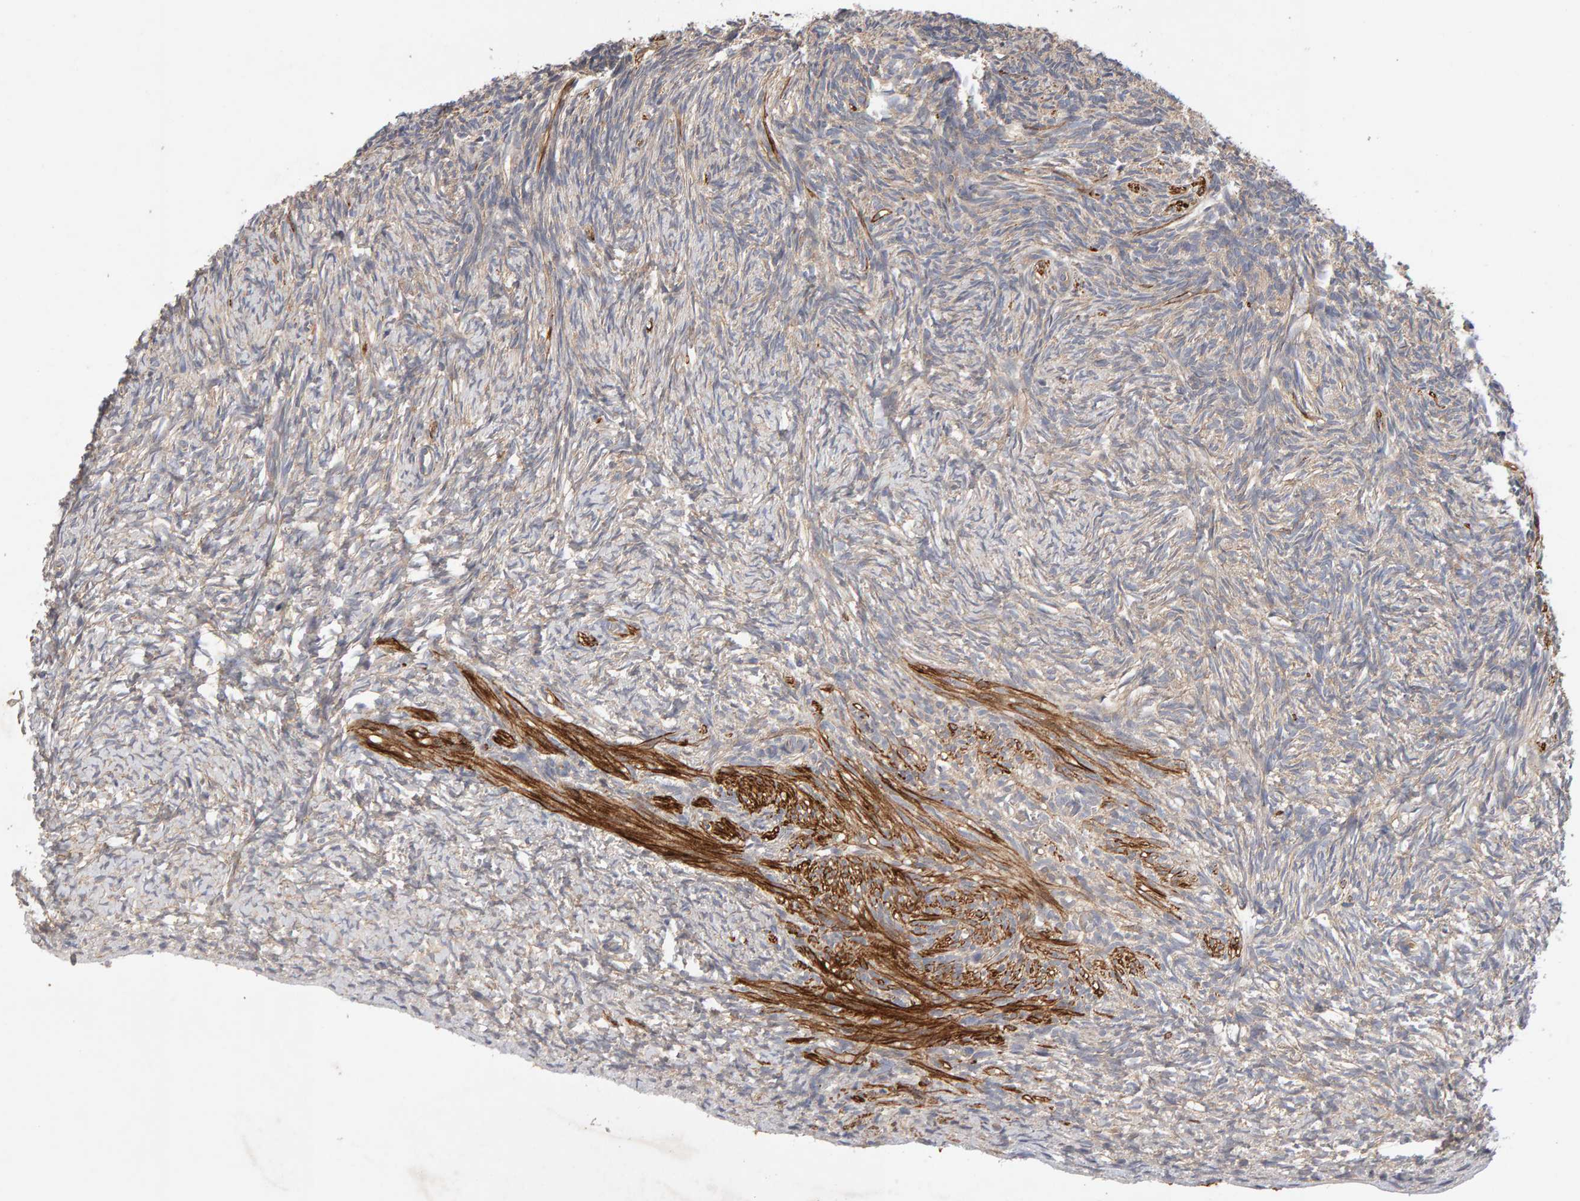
{"staining": {"intensity": "strong", "quantity": "<25%", "location": "cytoplasmic/membranous"}, "tissue": "ovary", "cell_type": "Ovarian stroma cells", "image_type": "normal", "snomed": [{"axis": "morphology", "description": "Normal tissue, NOS"}, {"axis": "topography", "description": "Ovary"}], "caption": "A brown stain labels strong cytoplasmic/membranous expression of a protein in ovarian stroma cells of normal ovary. Nuclei are stained in blue.", "gene": "RNF19A", "patient": {"sex": "female", "age": 34}}